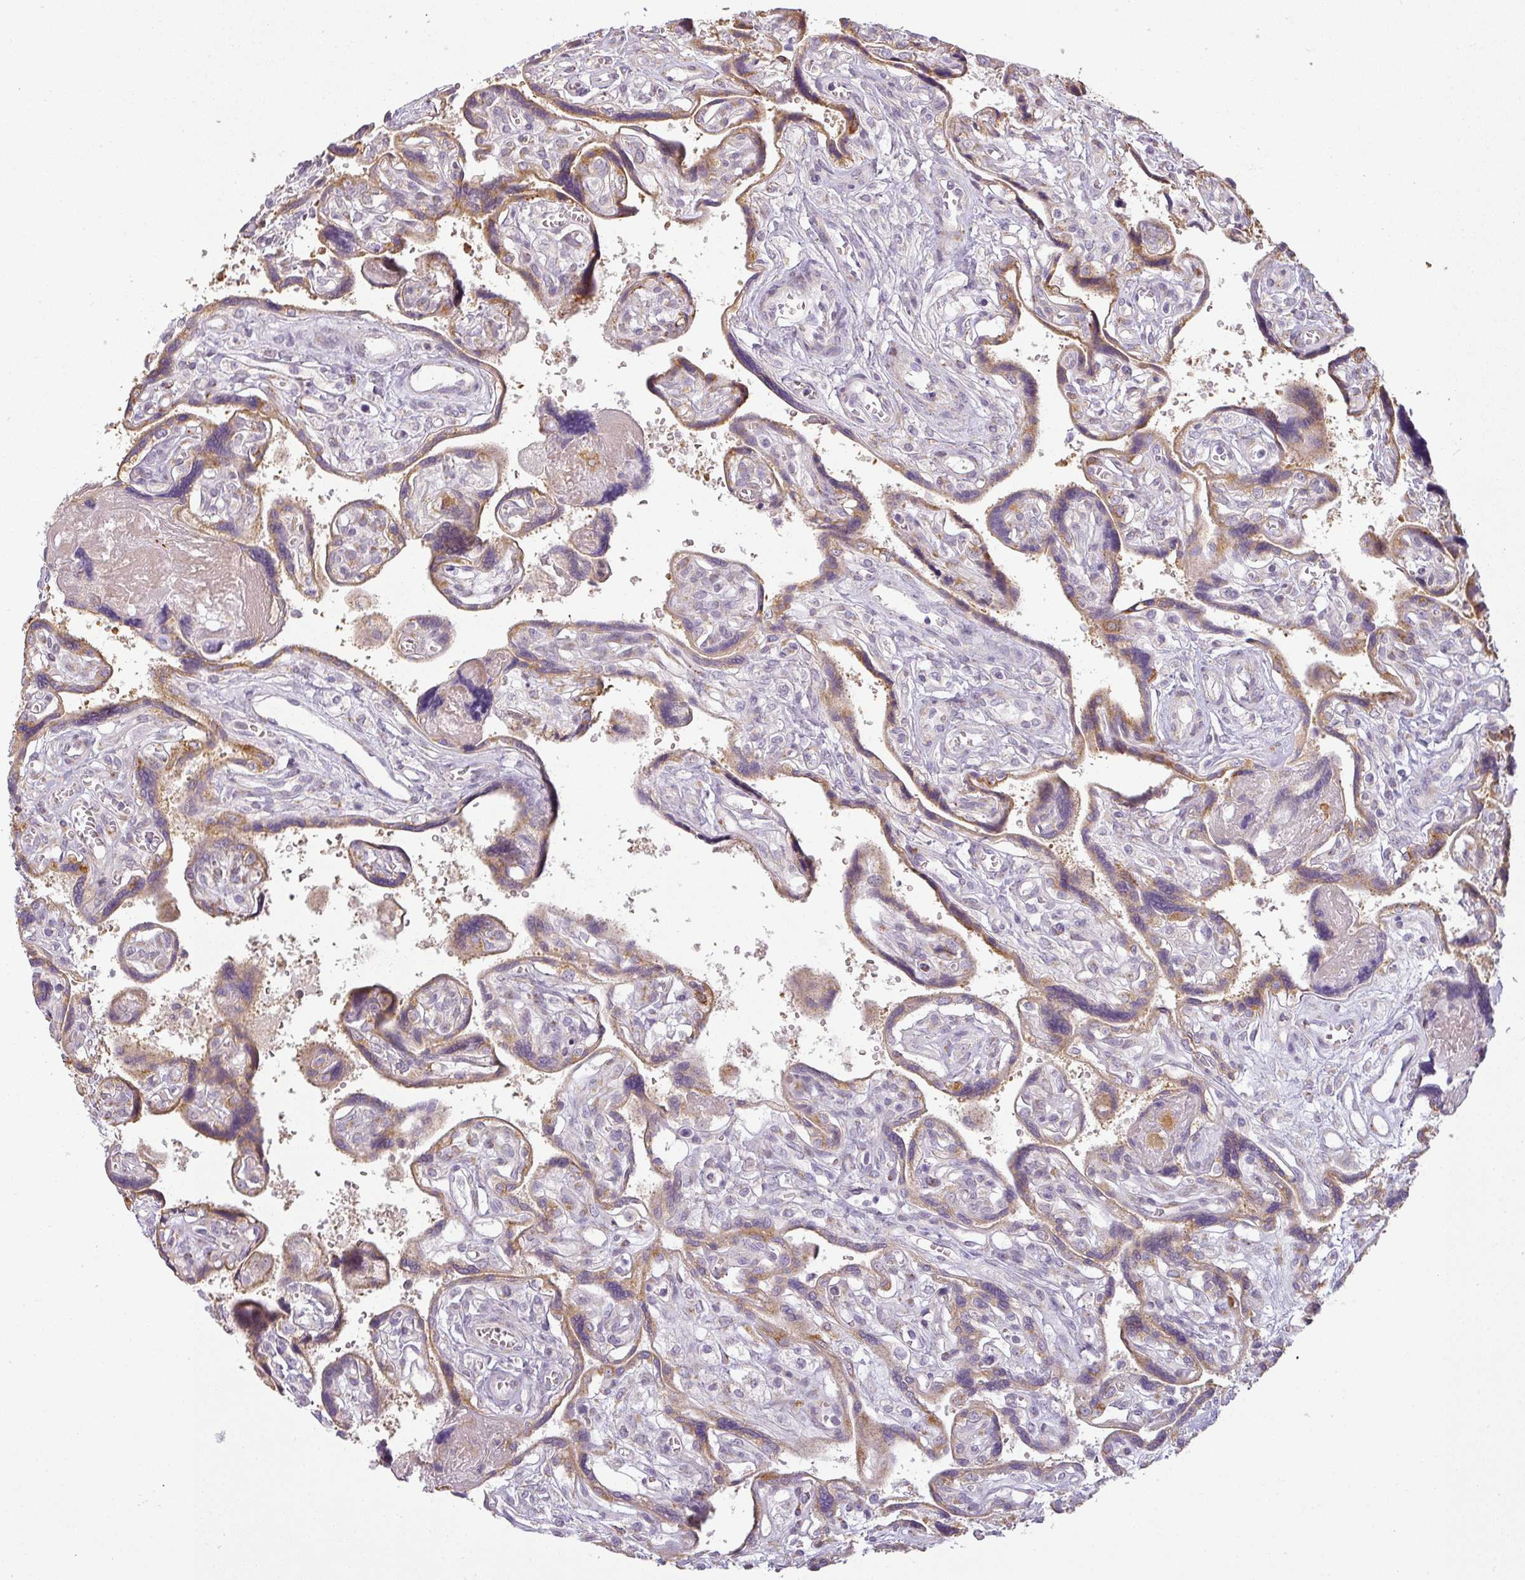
{"staining": {"intensity": "moderate", "quantity": "25%-75%", "location": "cytoplasmic/membranous"}, "tissue": "placenta", "cell_type": "Trophoblastic cells", "image_type": "normal", "snomed": [{"axis": "morphology", "description": "Normal tissue, NOS"}, {"axis": "topography", "description": "Placenta"}], "caption": "Human placenta stained for a protein (brown) shows moderate cytoplasmic/membranous positive positivity in about 25%-75% of trophoblastic cells.", "gene": "CCDC144A", "patient": {"sex": "female", "age": 39}}